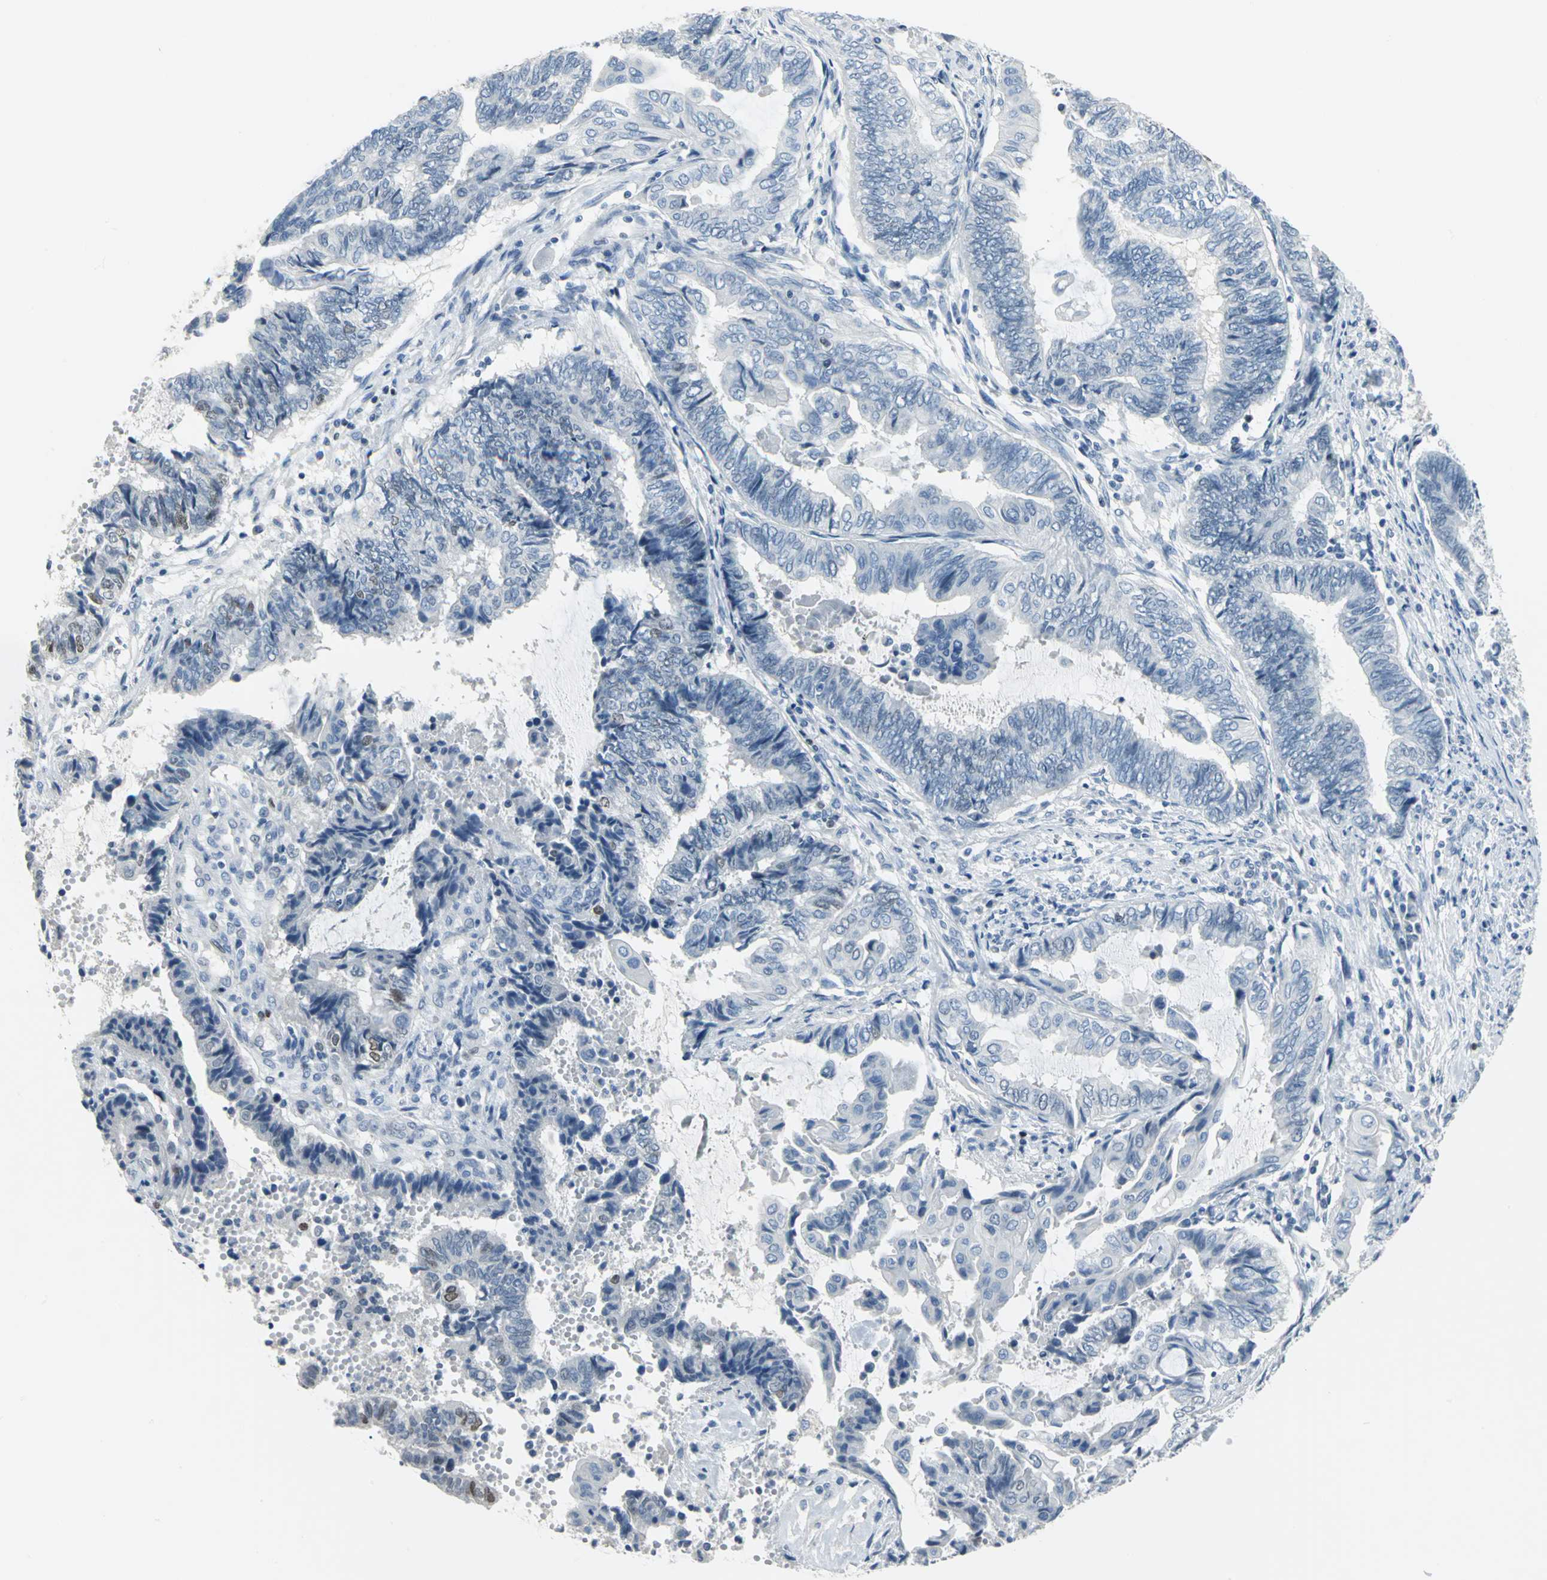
{"staining": {"intensity": "negative", "quantity": "none", "location": "none"}, "tissue": "endometrial cancer", "cell_type": "Tumor cells", "image_type": "cancer", "snomed": [{"axis": "morphology", "description": "Adenocarcinoma, NOS"}, {"axis": "topography", "description": "Uterus"}, {"axis": "topography", "description": "Endometrium"}], "caption": "Tumor cells show no significant positivity in adenocarcinoma (endometrial).", "gene": "MCM3", "patient": {"sex": "female", "age": 70}}